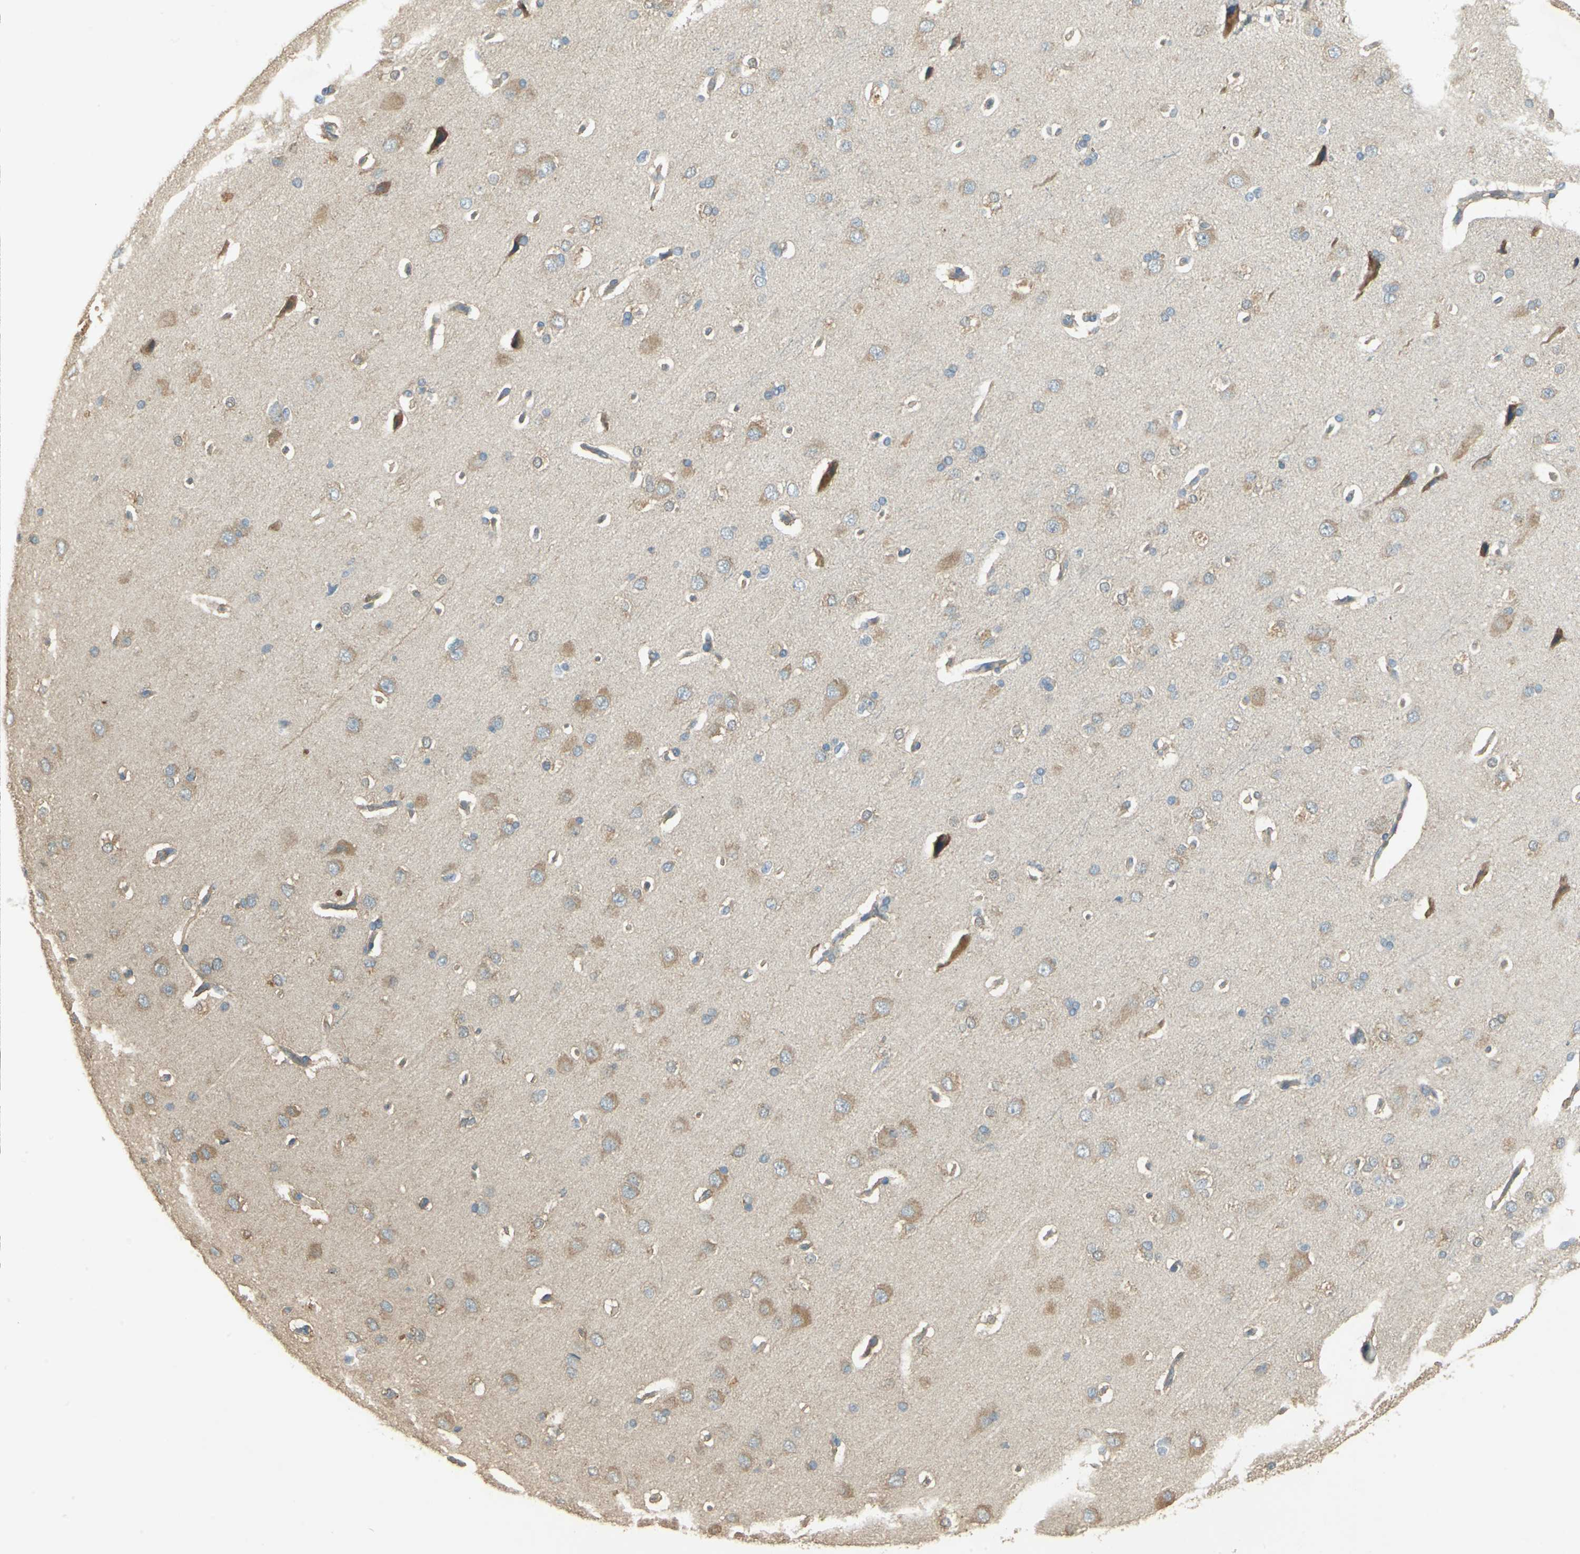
{"staining": {"intensity": "weak", "quantity": ">75%", "location": "cytoplasmic/membranous"}, "tissue": "cerebral cortex", "cell_type": "Endothelial cells", "image_type": "normal", "snomed": [{"axis": "morphology", "description": "Normal tissue, NOS"}, {"axis": "topography", "description": "Cerebral cortex"}], "caption": "Immunohistochemical staining of benign cerebral cortex reveals weak cytoplasmic/membranous protein positivity in about >75% of endothelial cells.", "gene": "SHC2", "patient": {"sex": "male", "age": 62}}